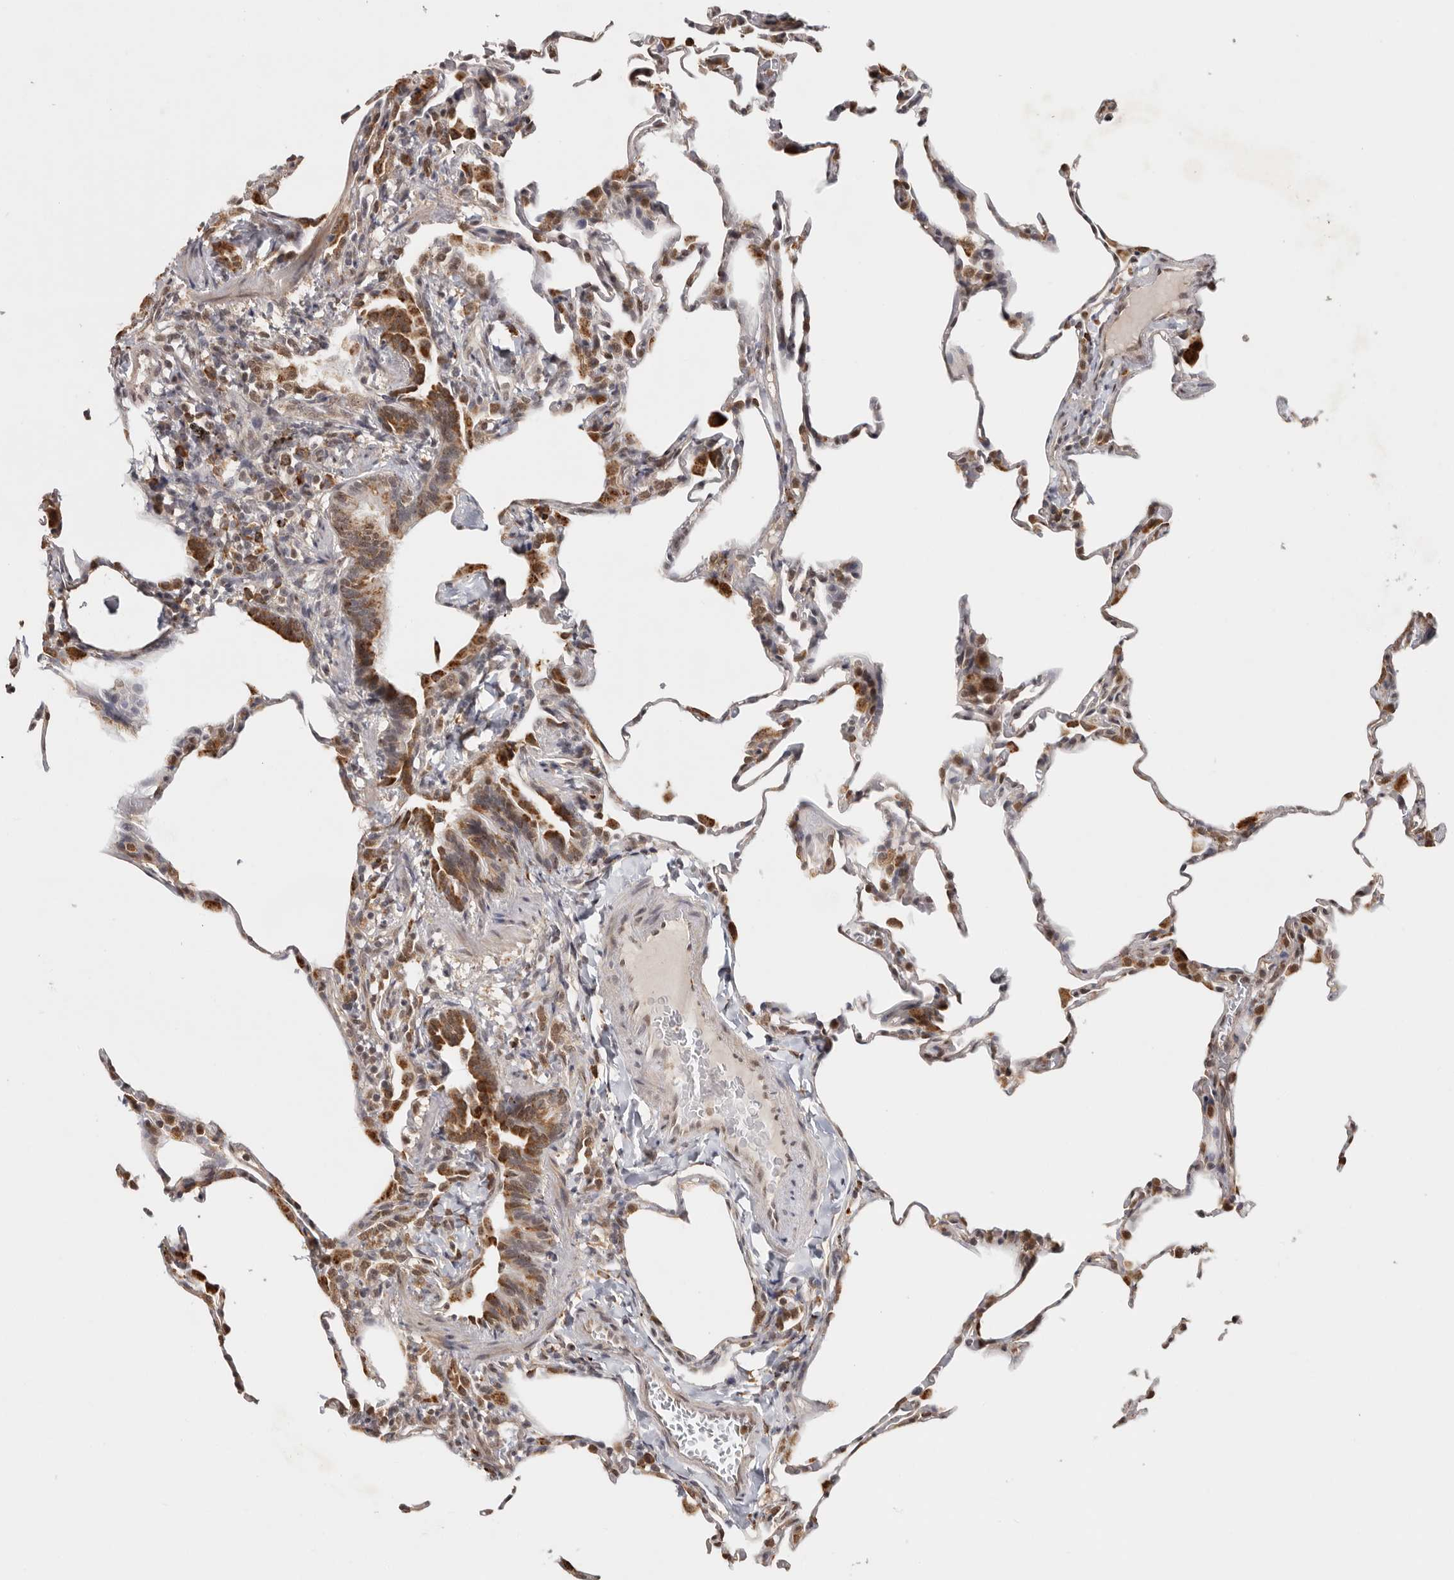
{"staining": {"intensity": "moderate", "quantity": "<25%", "location": "cytoplasmic/membranous,nuclear"}, "tissue": "lung", "cell_type": "Alveolar cells", "image_type": "normal", "snomed": [{"axis": "morphology", "description": "Normal tissue, NOS"}, {"axis": "topography", "description": "Lung"}], "caption": "Moderate cytoplasmic/membranous,nuclear positivity is identified in about <25% of alveolar cells in benign lung. The protein is stained brown, and the nuclei are stained in blue (DAB (3,3'-diaminobenzidine) IHC with brightfield microscopy, high magnification).", "gene": "ZNF83", "patient": {"sex": "male", "age": 20}}